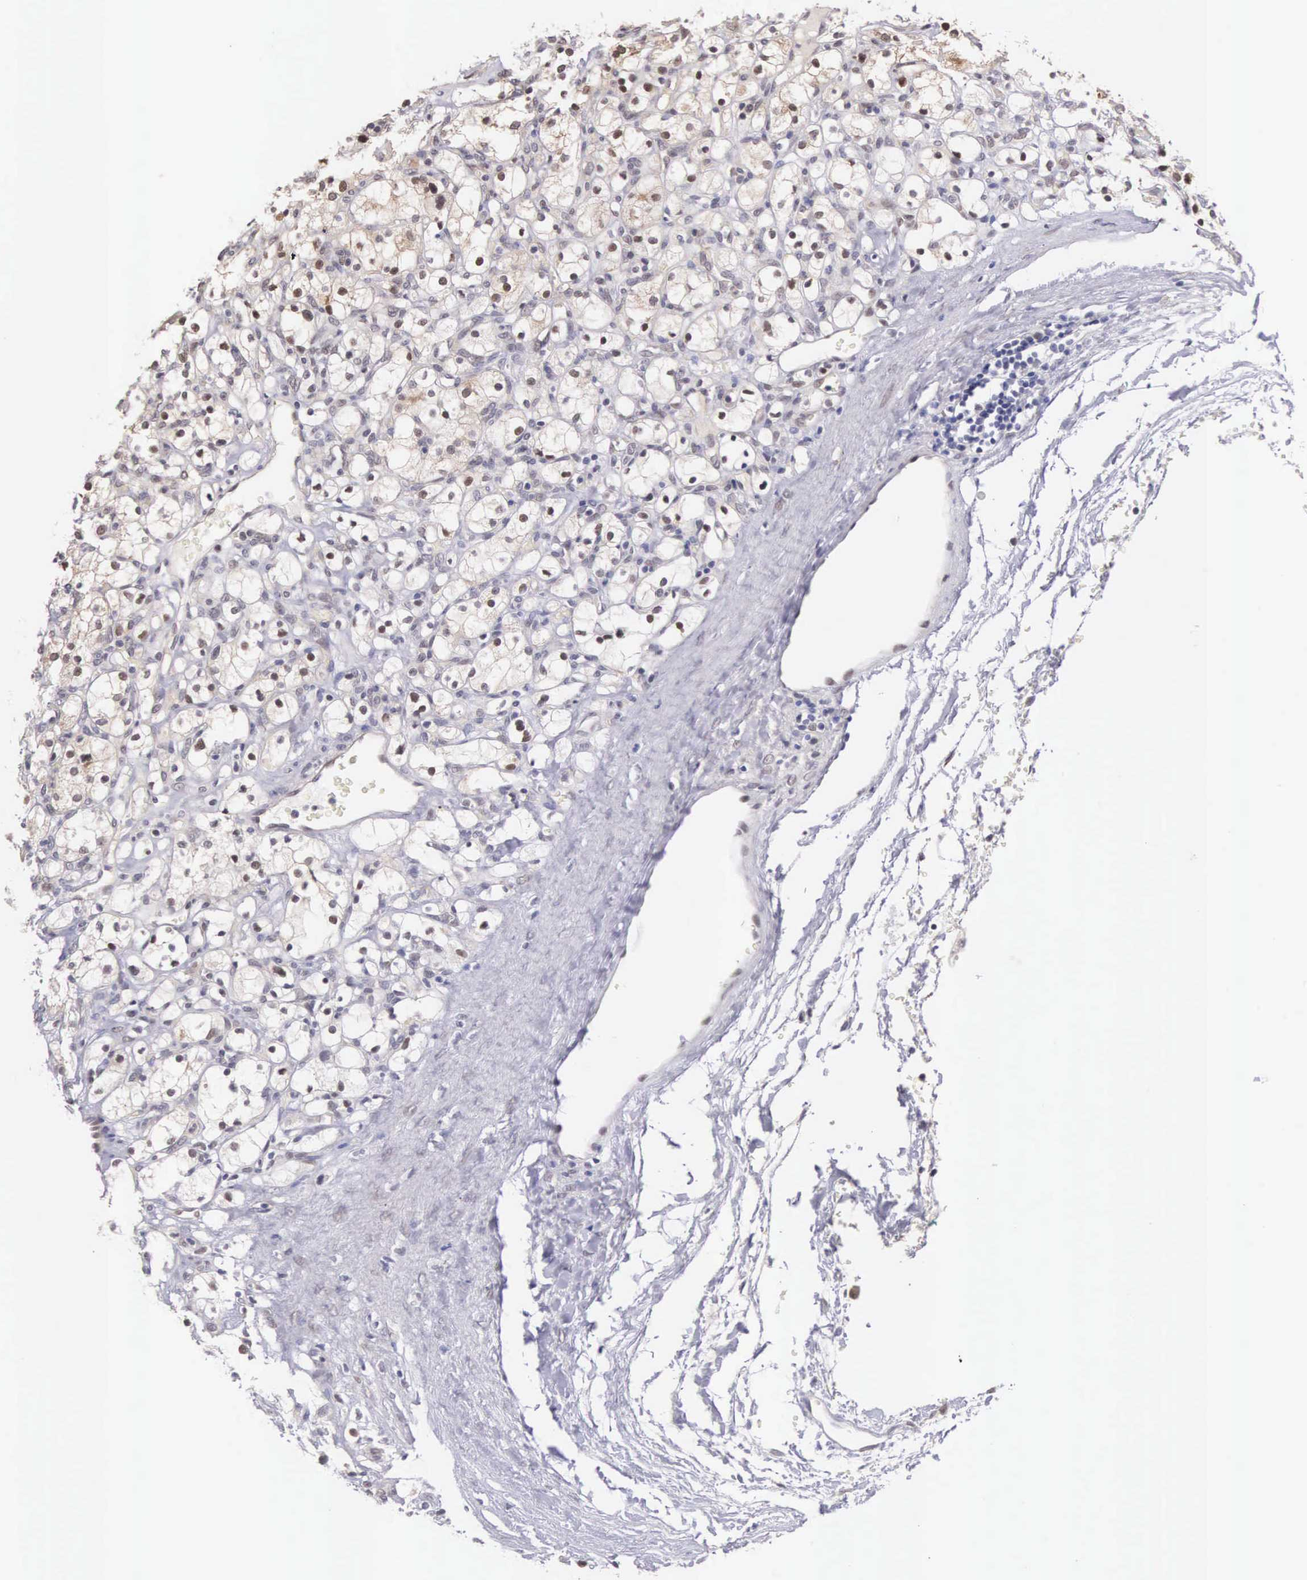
{"staining": {"intensity": "moderate", "quantity": "25%-75%", "location": "nuclear"}, "tissue": "renal cancer", "cell_type": "Tumor cells", "image_type": "cancer", "snomed": [{"axis": "morphology", "description": "Adenocarcinoma, NOS"}, {"axis": "topography", "description": "Kidney"}], "caption": "Immunohistochemistry (IHC) of renal adenocarcinoma demonstrates medium levels of moderate nuclear staining in about 25%-75% of tumor cells.", "gene": "HMGXB4", "patient": {"sex": "female", "age": 83}}